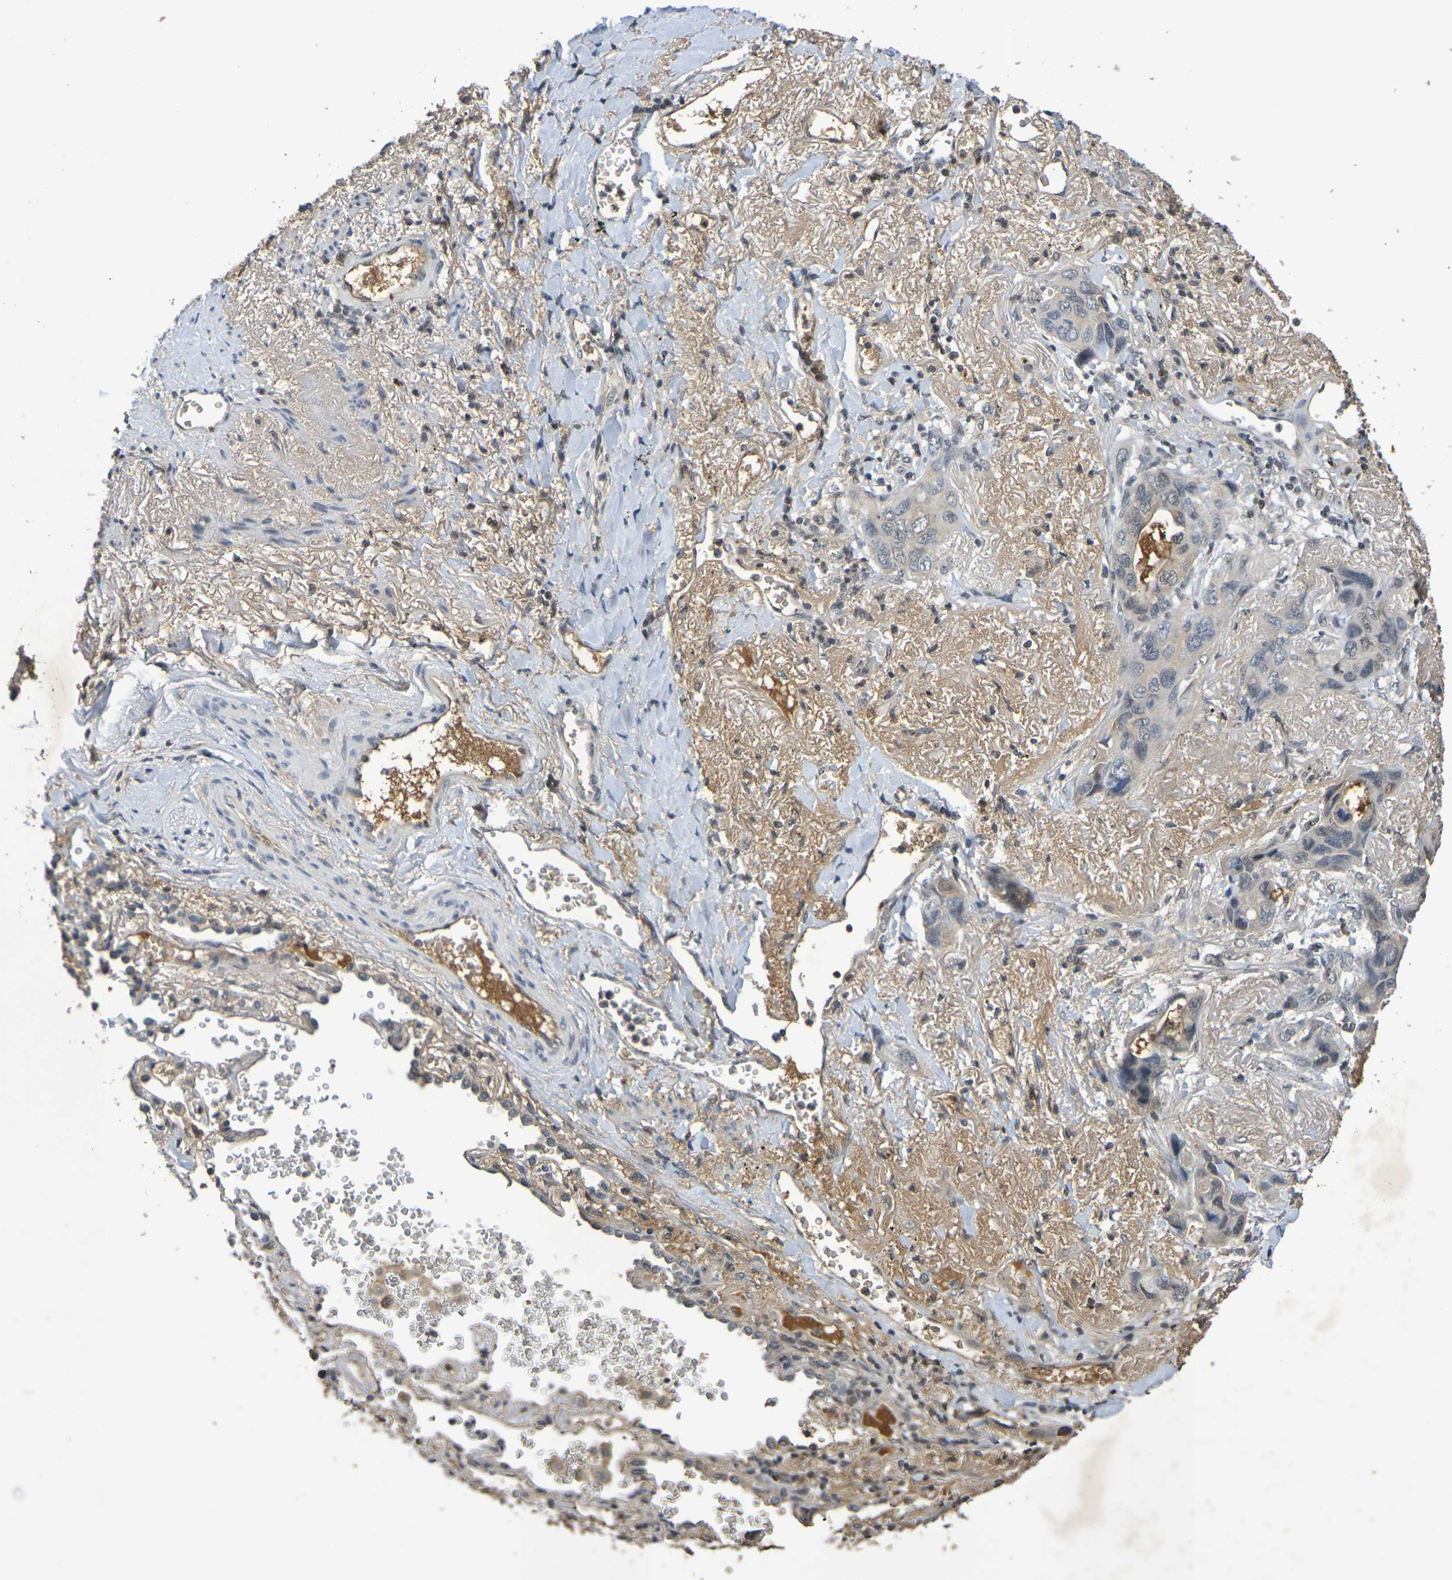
{"staining": {"intensity": "moderate", "quantity": "<25%", "location": "cytoplasmic/membranous"}, "tissue": "lung cancer", "cell_type": "Tumor cells", "image_type": "cancer", "snomed": [{"axis": "morphology", "description": "Squamous cell carcinoma, NOS"}, {"axis": "topography", "description": "Lung"}], "caption": "Immunohistochemistry (IHC) (DAB) staining of lung cancer exhibits moderate cytoplasmic/membranous protein positivity in approximately <25% of tumor cells.", "gene": "TERF2", "patient": {"sex": "female", "age": 73}}